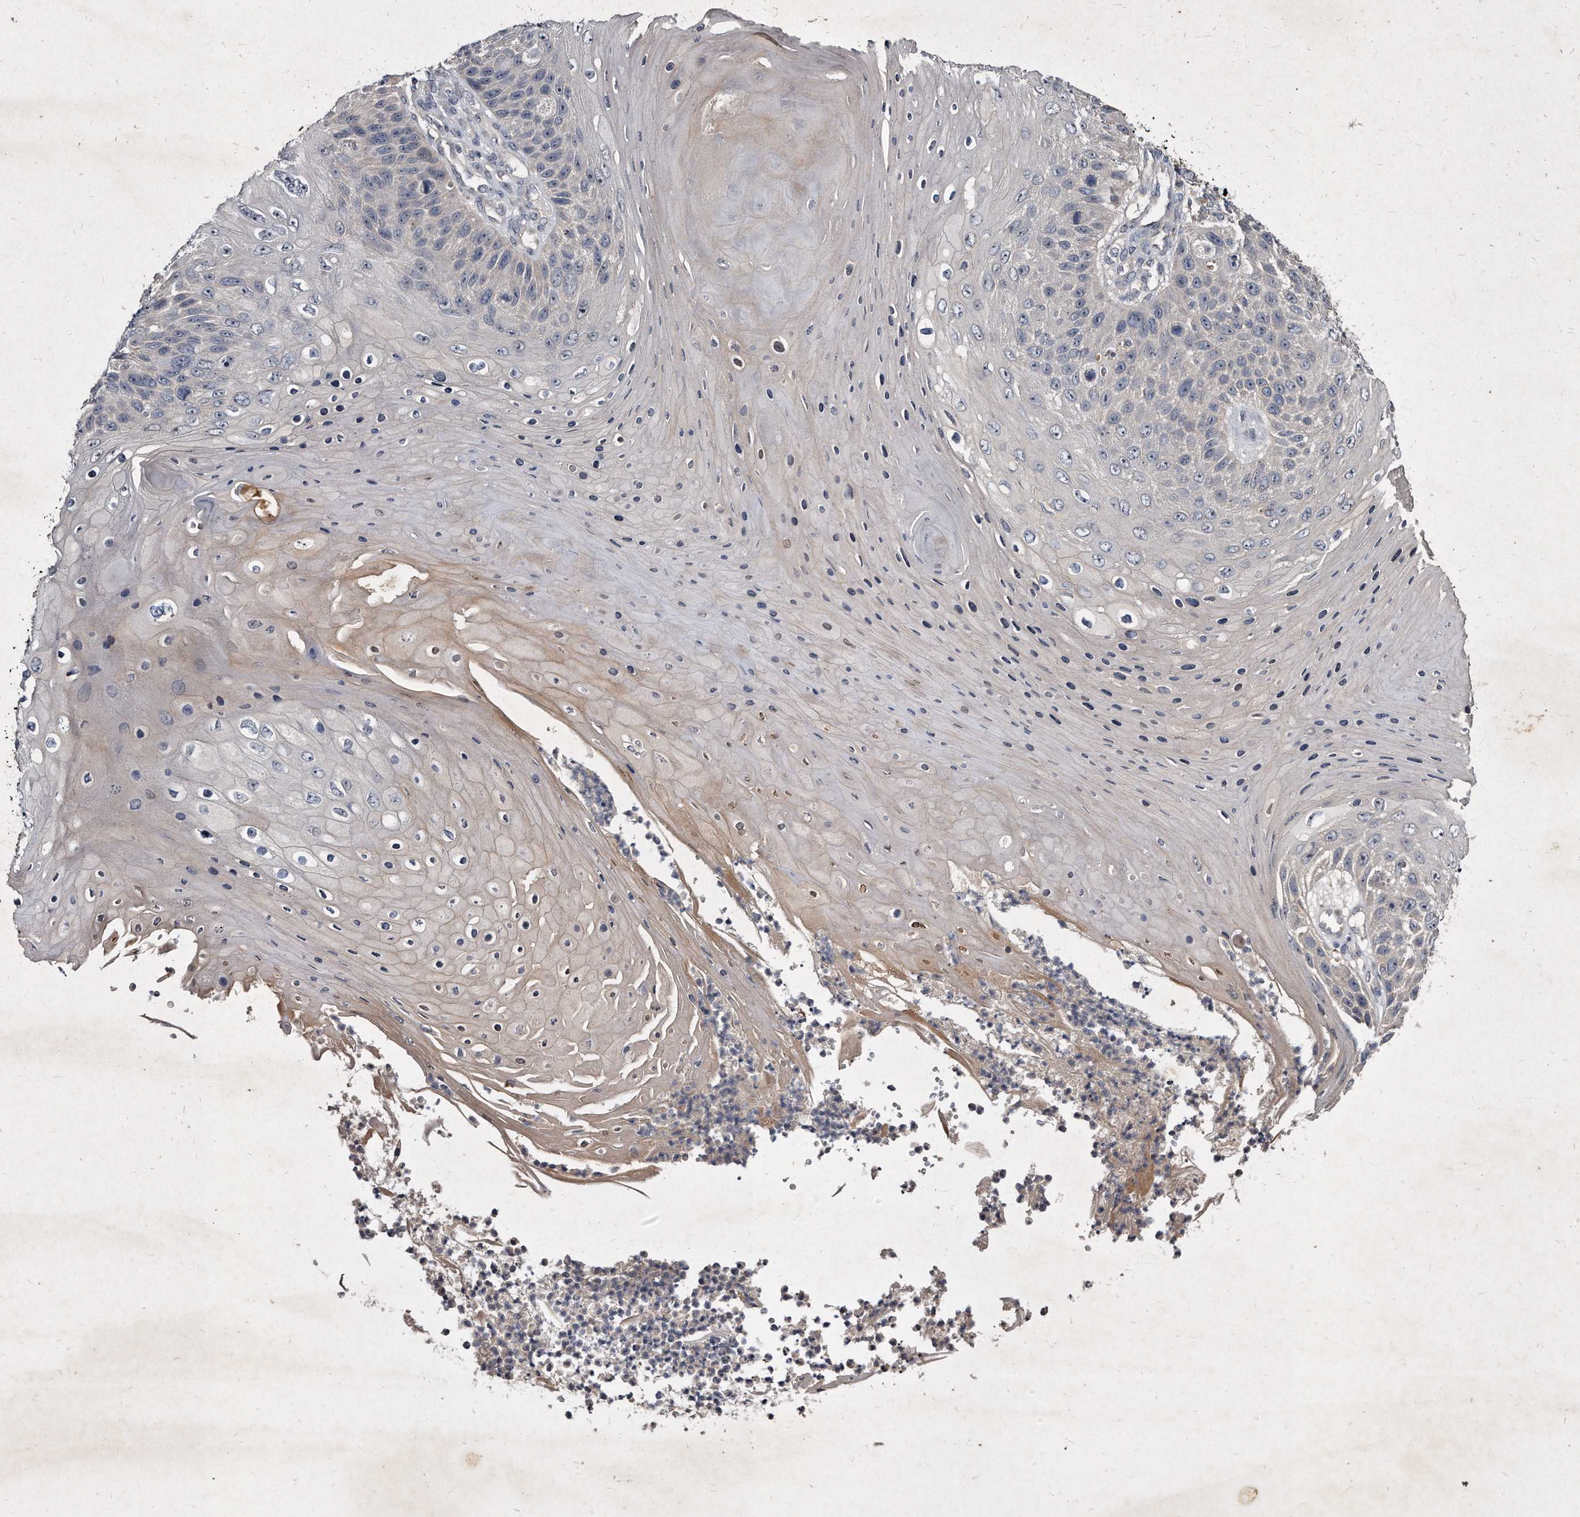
{"staining": {"intensity": "negative", "quantity": "none", "location": "none"}, "tissue": "skin cancer", "cell_type": "Tumor cells", "image_type": "cancer", "snomed": [{"axis": "morphology", "description": "Squamous cell carcinoma, NOS"}, {"axis": "topography", "description": "Skin"}], "caption": "Skin cancer (squamous cell carcinoma) was stained to show a protein in brown. There is no significant positivity in tumor cells.", "gene": "KLHDC3", "patient": {"sex": "female", "age": 88}}